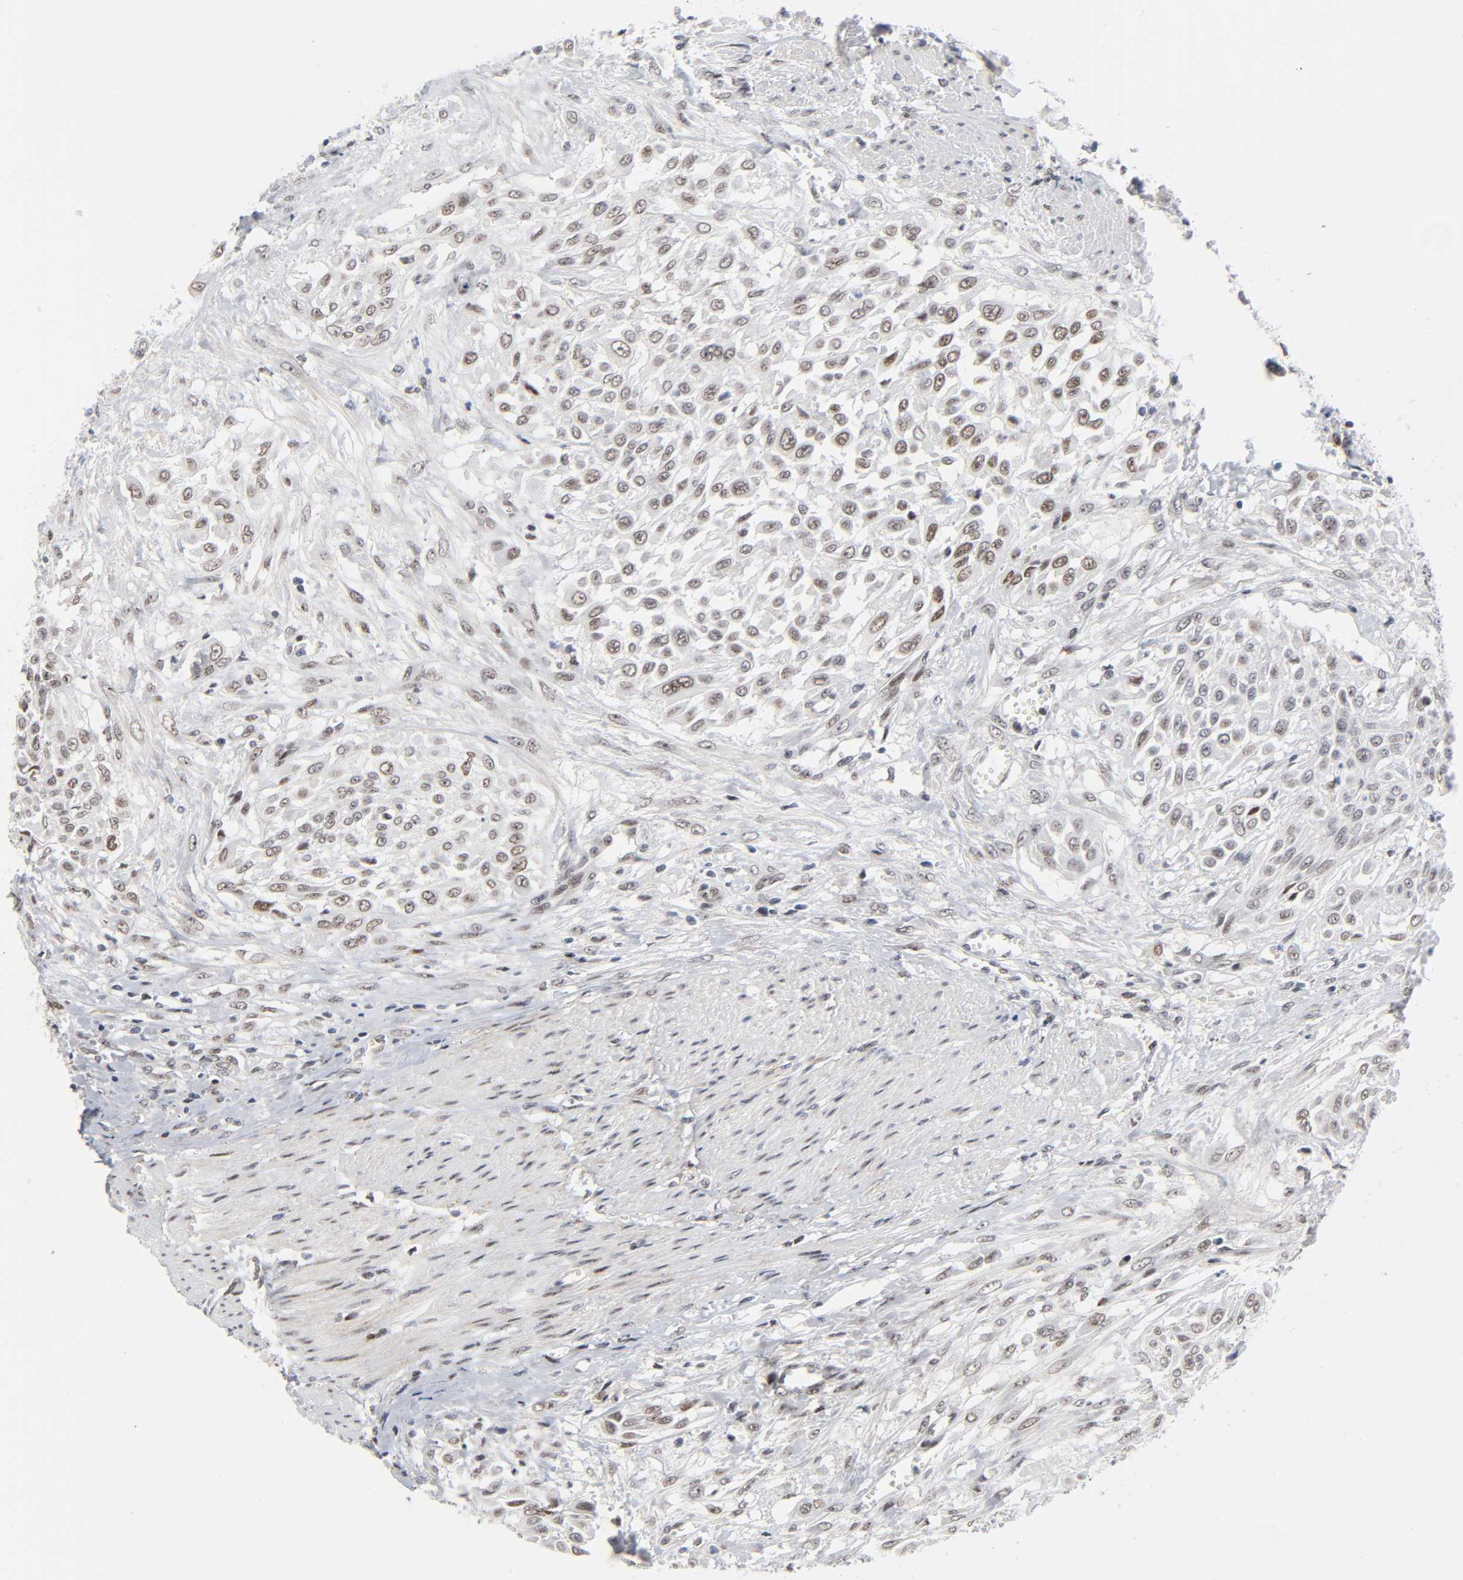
{"staining": {"intensity": "weak", "quantity": "25%-75%", "location": "nuclear"}, "tissue": "urothelial cancer", "cell_type": "Tumor cells", "image_type": "cancer", "snomed": [{"axis": "morphology", "description": "Urothelial carcinoma, High grade"}, {"axis": "topography", "description": "Urinary bladder"}], "caption": "Urothelial cancer stained for a protein (brown) displays weak nuclear positive positivity in approximately 25%-75% of tumor cells.", "gene": "DIDO1", "patient": {"sex": "male", "age": 57}}